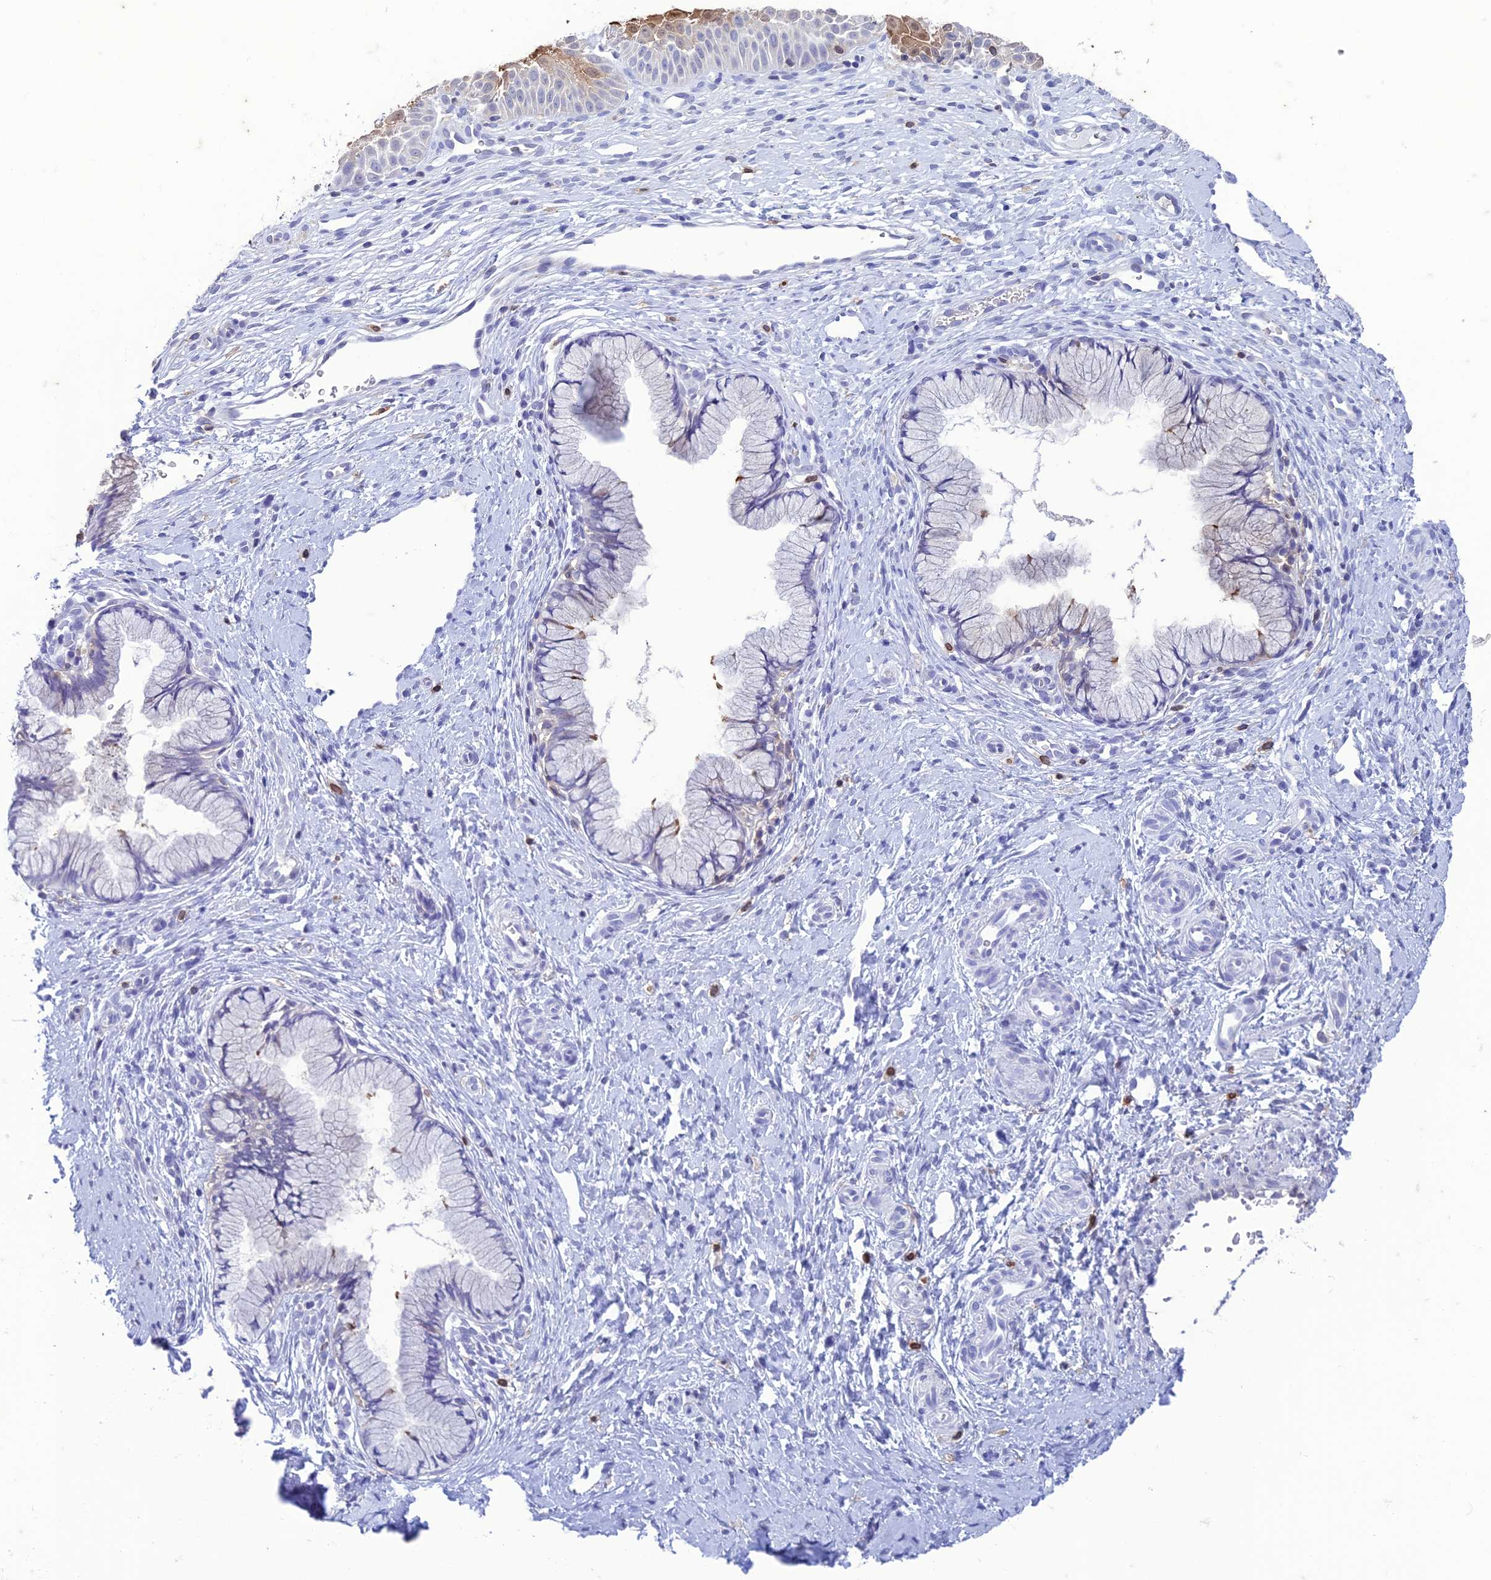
{"staining": {"intensity": "weak", "quantity": "<25%", "location": "cytoplasmic/membranous"}, "tissue": "cervix", "cell_type": "Glandular cells", "image_type": "normal", "snomed": [{"axis": "morphology", "description": "Normal tissue, NOS"}, {"axis": "topography", "description": "Cervix"}], "caption": "Immunohistochemistry of benign cervix displays no expression in glandular cells.", "gene": "FGF7", "patient": {"sex": "female", "age": 36}}